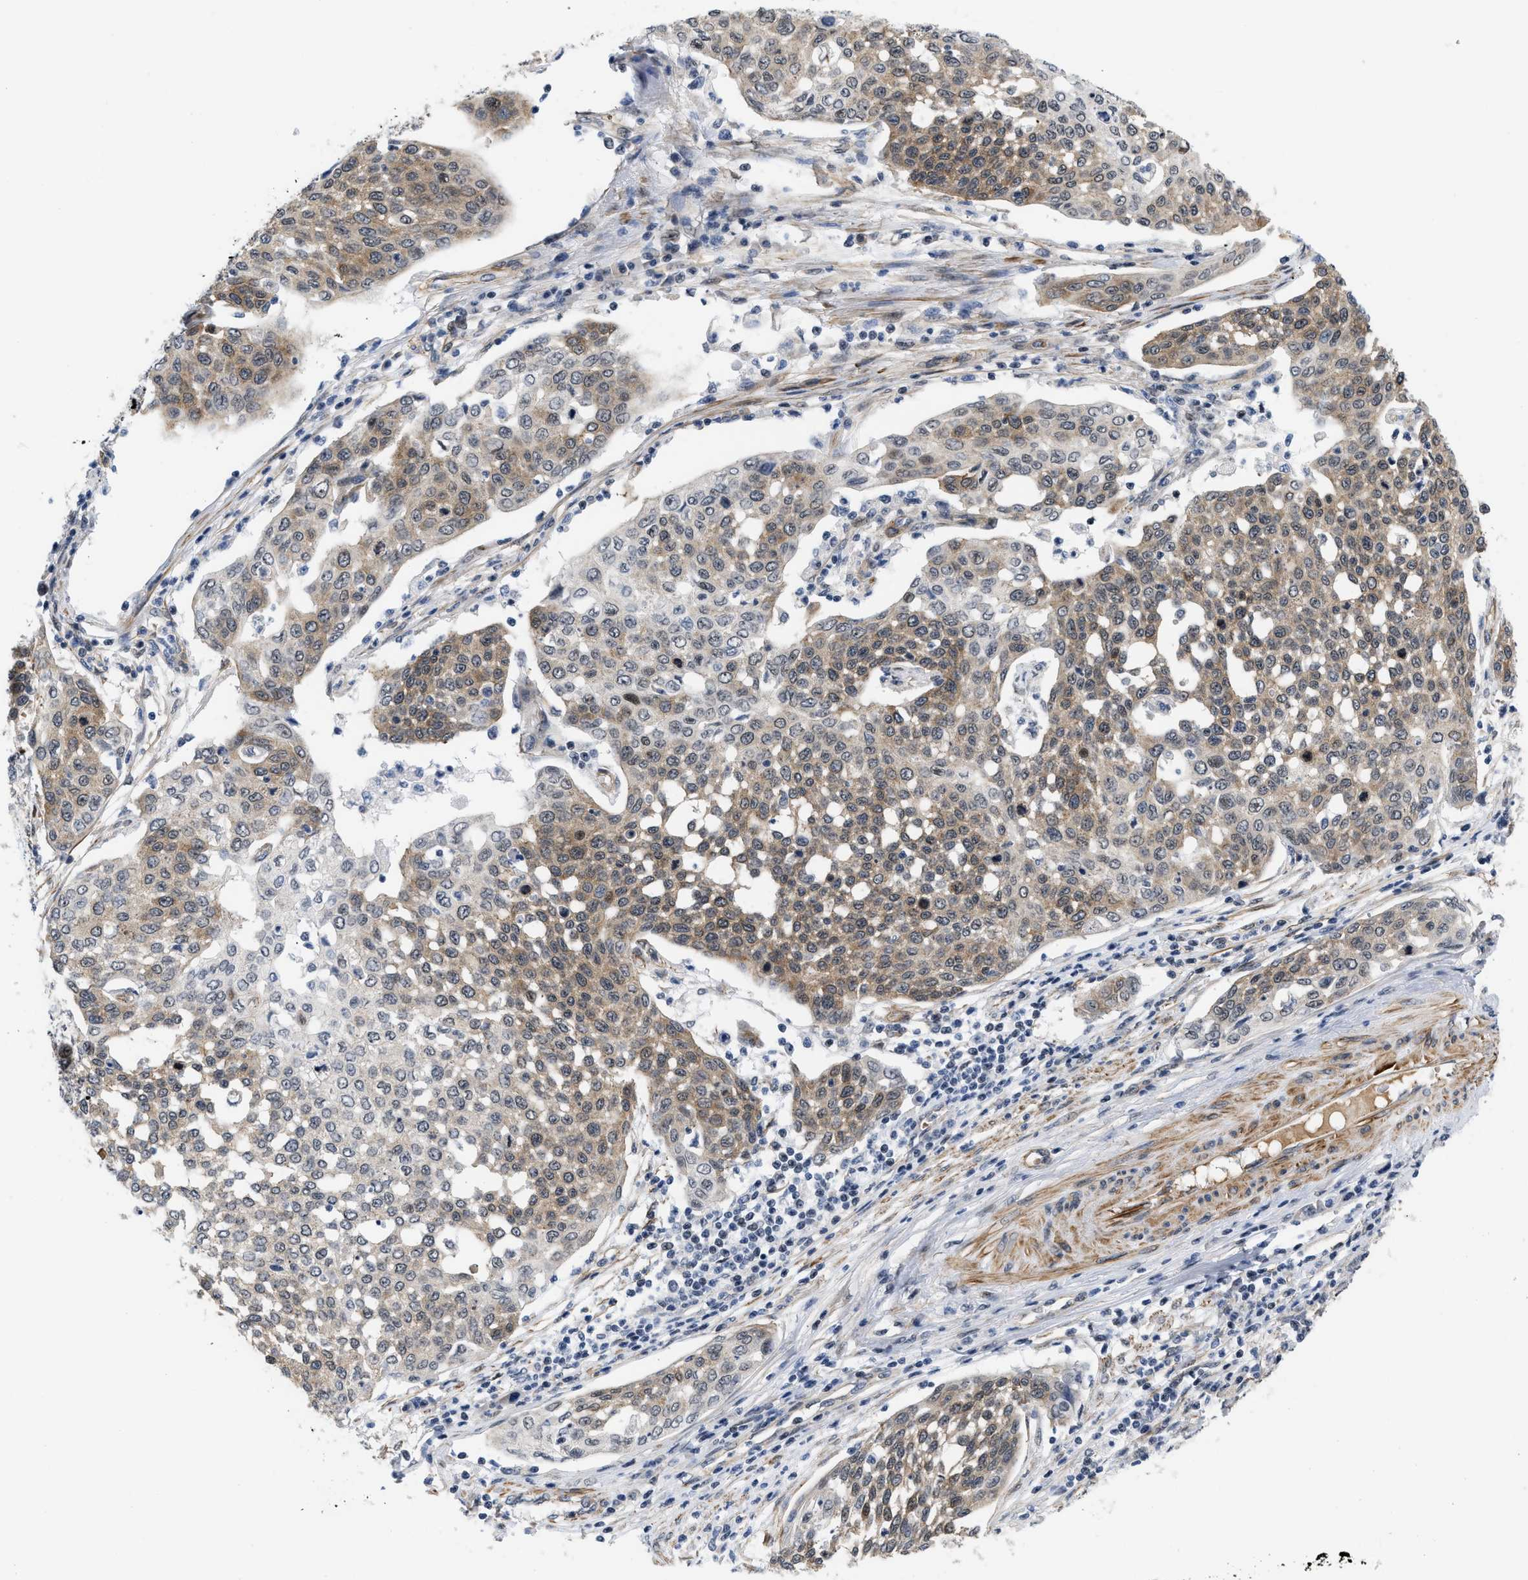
{"staining": {"intensity": "moderate", "quantity": "25%-75%", "location": "nuclear"}, "tissue": "cervical cancer", "cell_type": "Tumor cells", "image_type": "cancer", "snomed": [{"axis": "morphology", "description": "Squamous cell carcinoma, NOS"}, {"axis": "topography", "description": "Cervix"}], "caption": "Immunohistochemistry (IHC) of human squamous cell carcinoma (cervical) reveals medium levels of moderate nuclear staining in about 25%-75% of tumor cells.", "gene": "GPRASP2", "patient": {"sex": "female", "age": 34}}